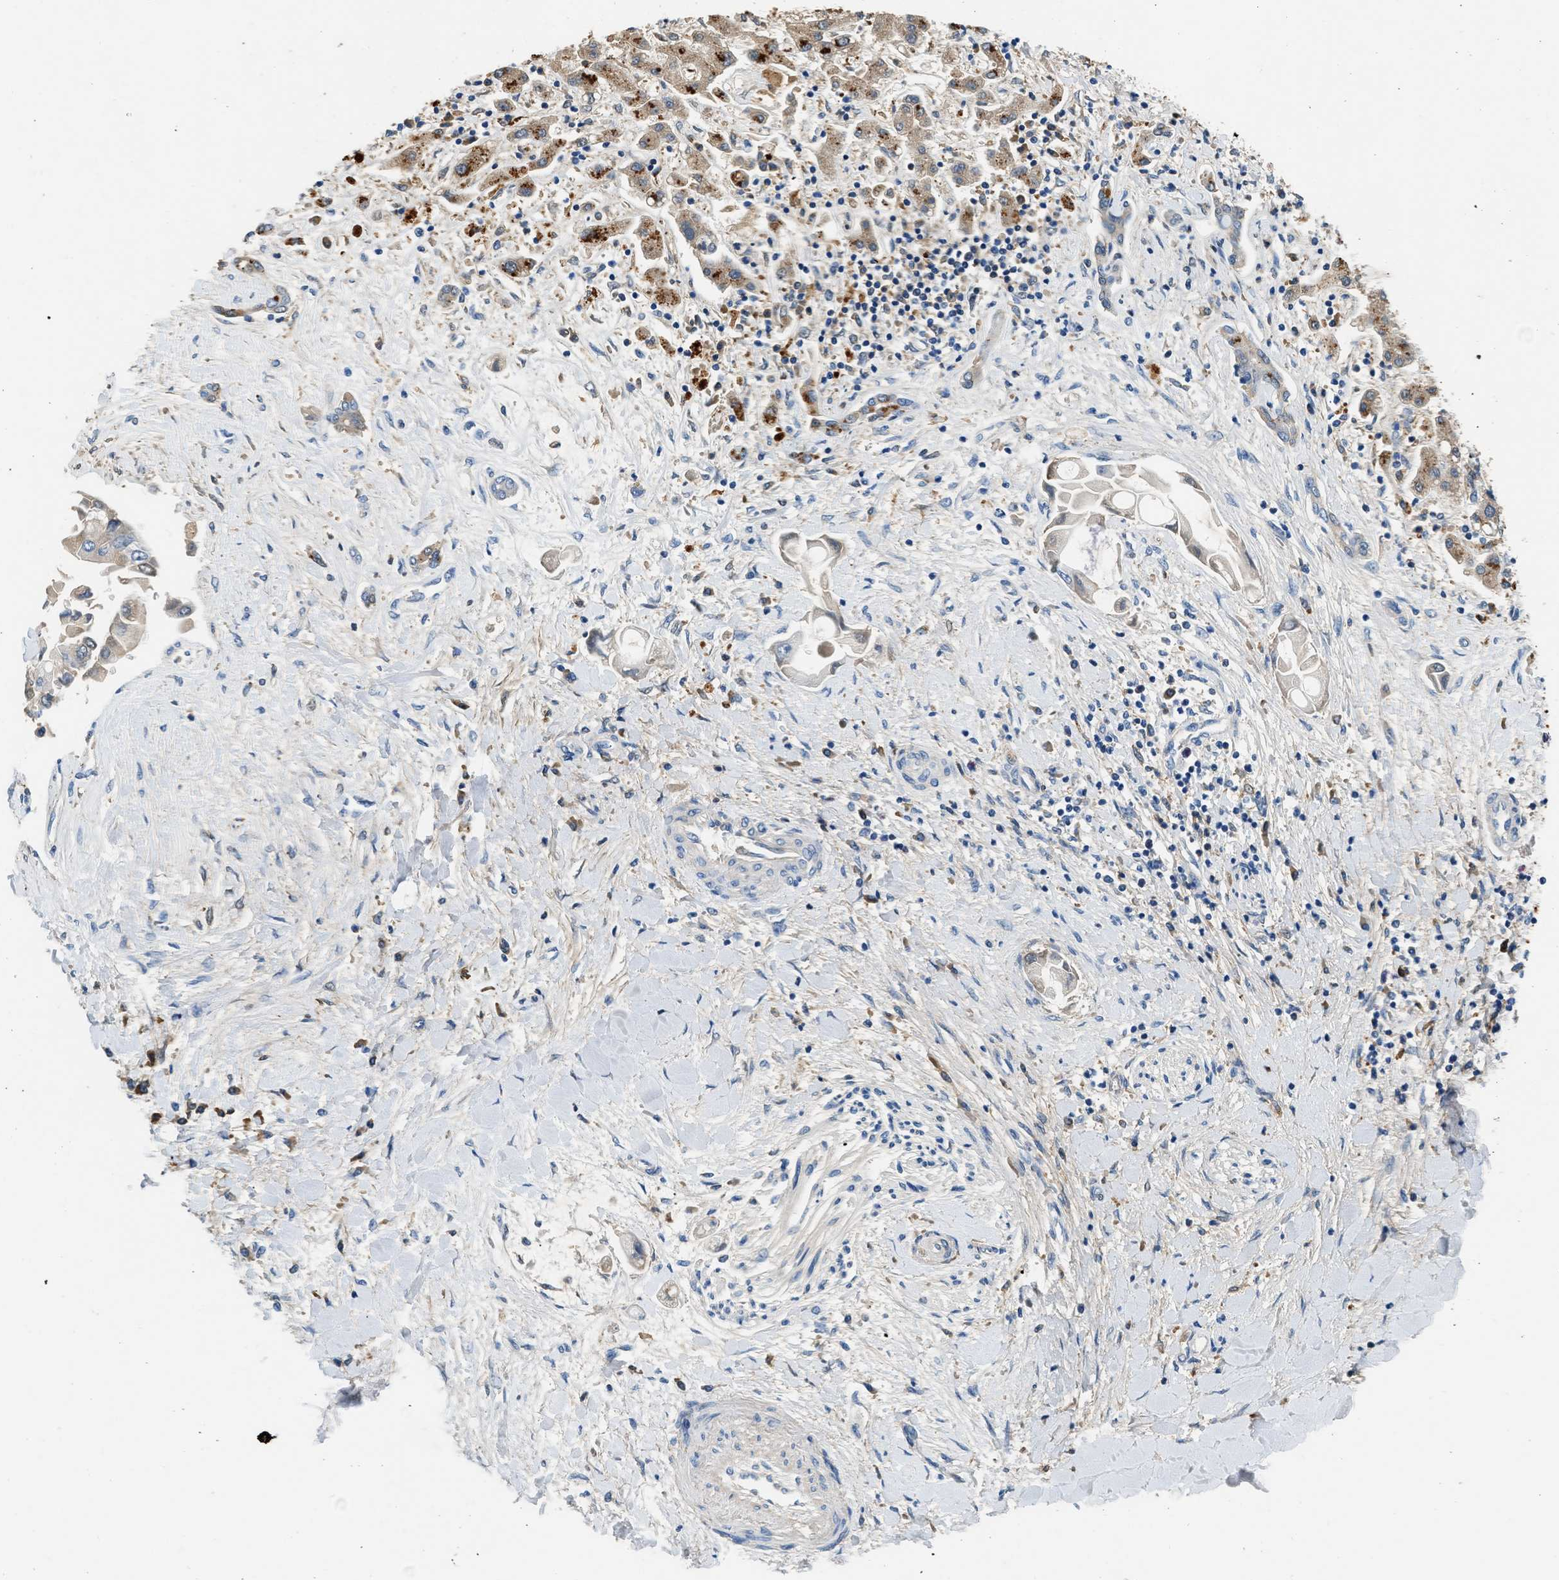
{"staining": {"intensity": "weak", "quantity": "<25%", "location": "cytoplasmic/membranous"}, "tissue": "liver cancer", "cell_type": "Tumor cells", "image_type": "cancer", "snomed": [{"axis": "morphology", "description": "Cholangiocarcinoma"}, {"axis": "topography", "description": "Liver"}], "caption": "There is no significant positivity in tumor cells of liver cholangiocarcinoma.", "gene": "RWDD2B", "patient": {"sex": "male", "age": 50}}